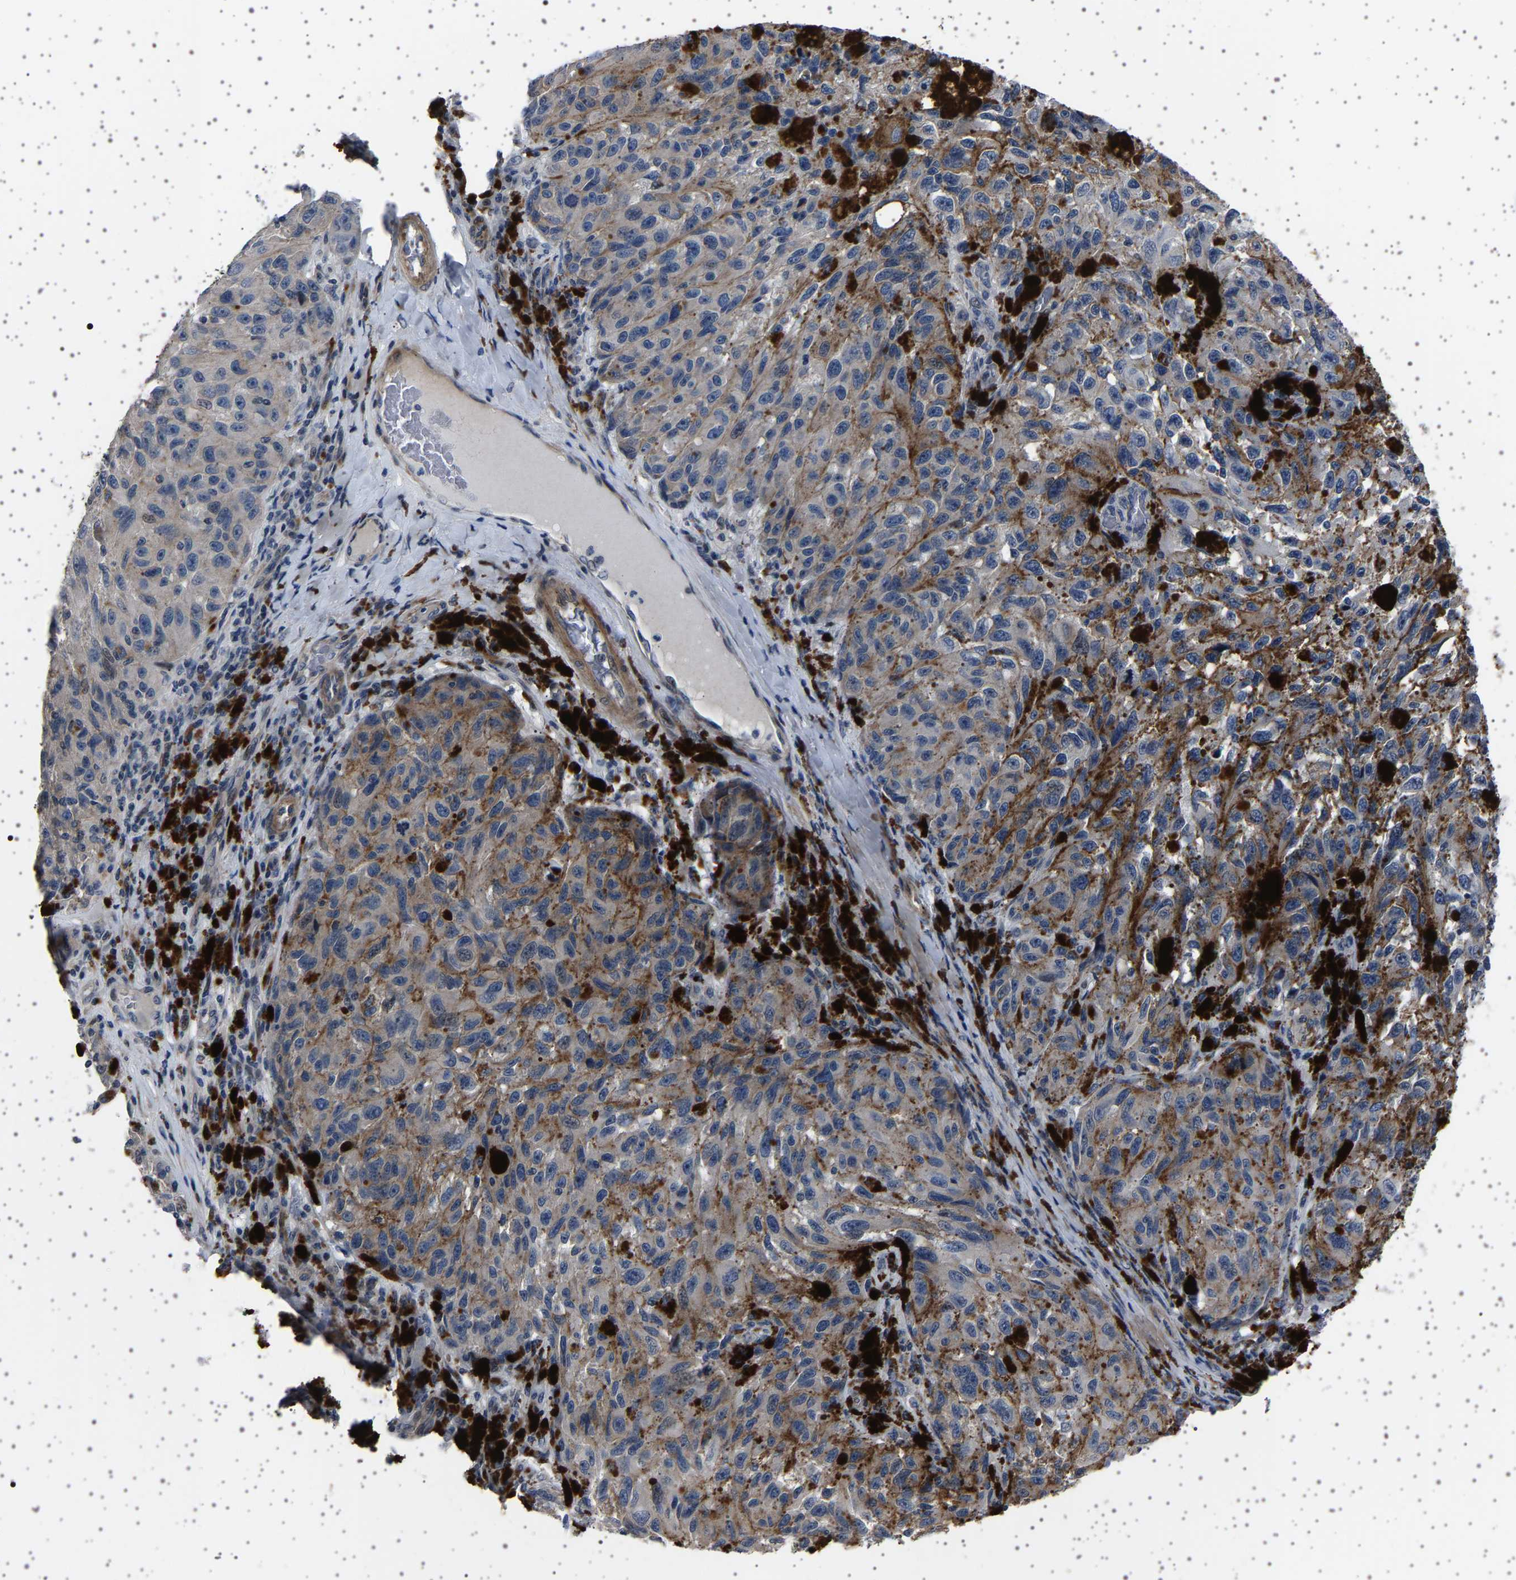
{"staining": {"intensity": "negative", "quantity": "none", "location": "none"}, "tissue": "melanoma", "cell_type": "Tumor cells", "image_type": "cancer", "snomed": [{"axis": "morphology", "description": "Malignant melanoma, NOS"}, {"axis": "topography", "description": "Skin"}], "caption": "Tumor cells are negative for brown protein staining in malignant melanoma.", "gene": "PAK5", "patient": {"sex": "female", "age": 73}}